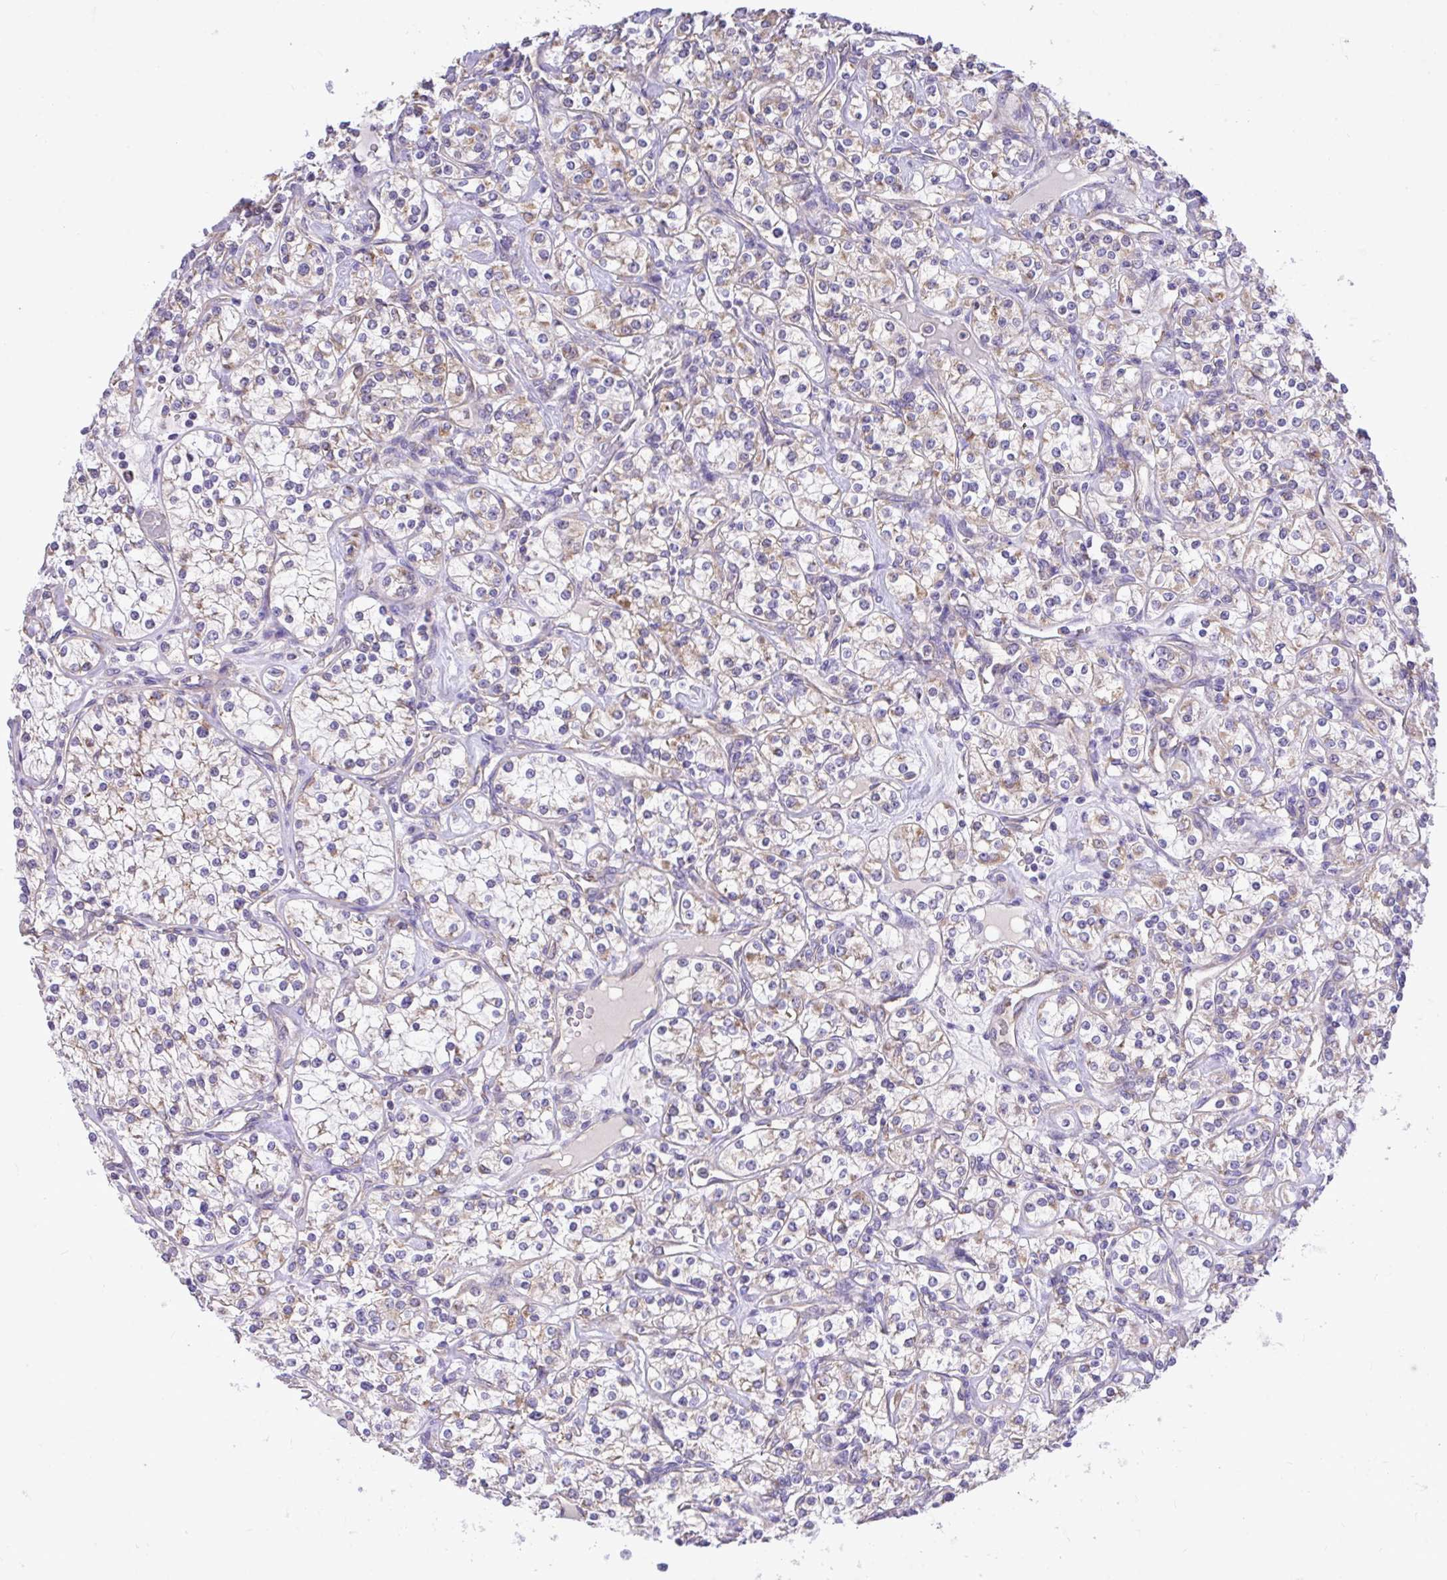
{"staining": {"intensity": "weak", "quantity": ">75%", "location": "cytoplasmic/membranous"}, "tissue": "renal cancer", "cell_type": "Tumor cells", "image_type": "cancer", "snomed": [{"axis": "morphology", "description": "Adenocarcinoma, NOS"}, {"axis": "topography", "description": "Kidney"}], "caption": "Protein staining by immunohistochemistry demonstrates weak cytoplasmic/membranous staining in about >75% of tumor cells in renal adenocarcinoma.", "gene": "MPC2", "patient": {"sex": "male", "age": 77}}